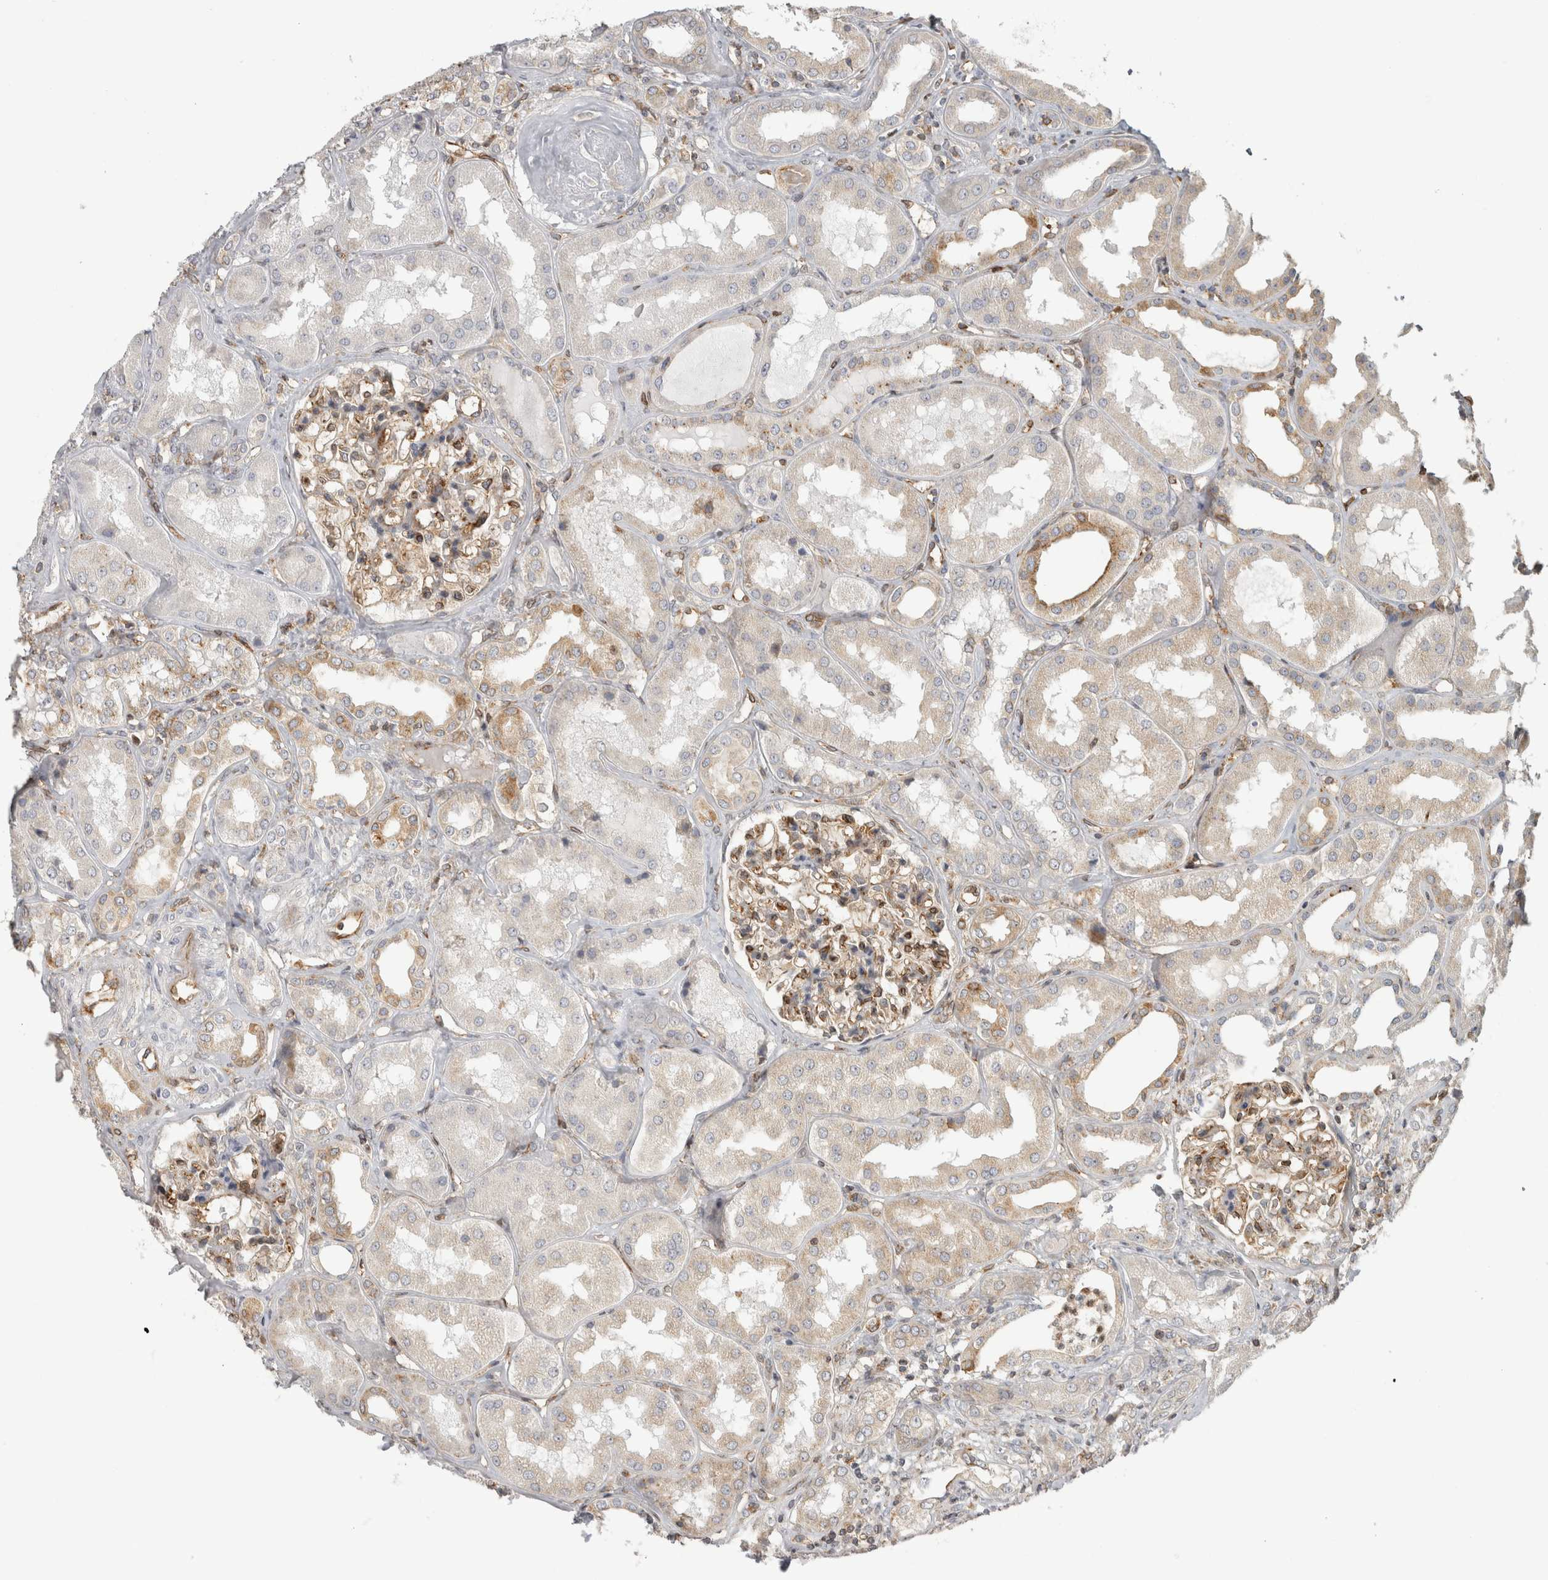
{"staining": {"intensity": "moderate", "quantity": "25%-75%", "location": "cytoplasmic/membranous"}, "tissue": "kidney", "cell_type": "Cells in glomeruli", "image_type": "normal", "snomed": [{"axis": "morphology", "description": "Normal tissue, NOS"}, {"axis": "topography", "description": "Kidney"}], "caption": "Moderate cytoplasmic/membranous protein expression is present in about 25%-75% of cells in glomeruli in kidney. (DAB IHC with brightfield microscopy, high magnification).", "gene": "HLA", "patient": {"sex": "female", "age": 56}}